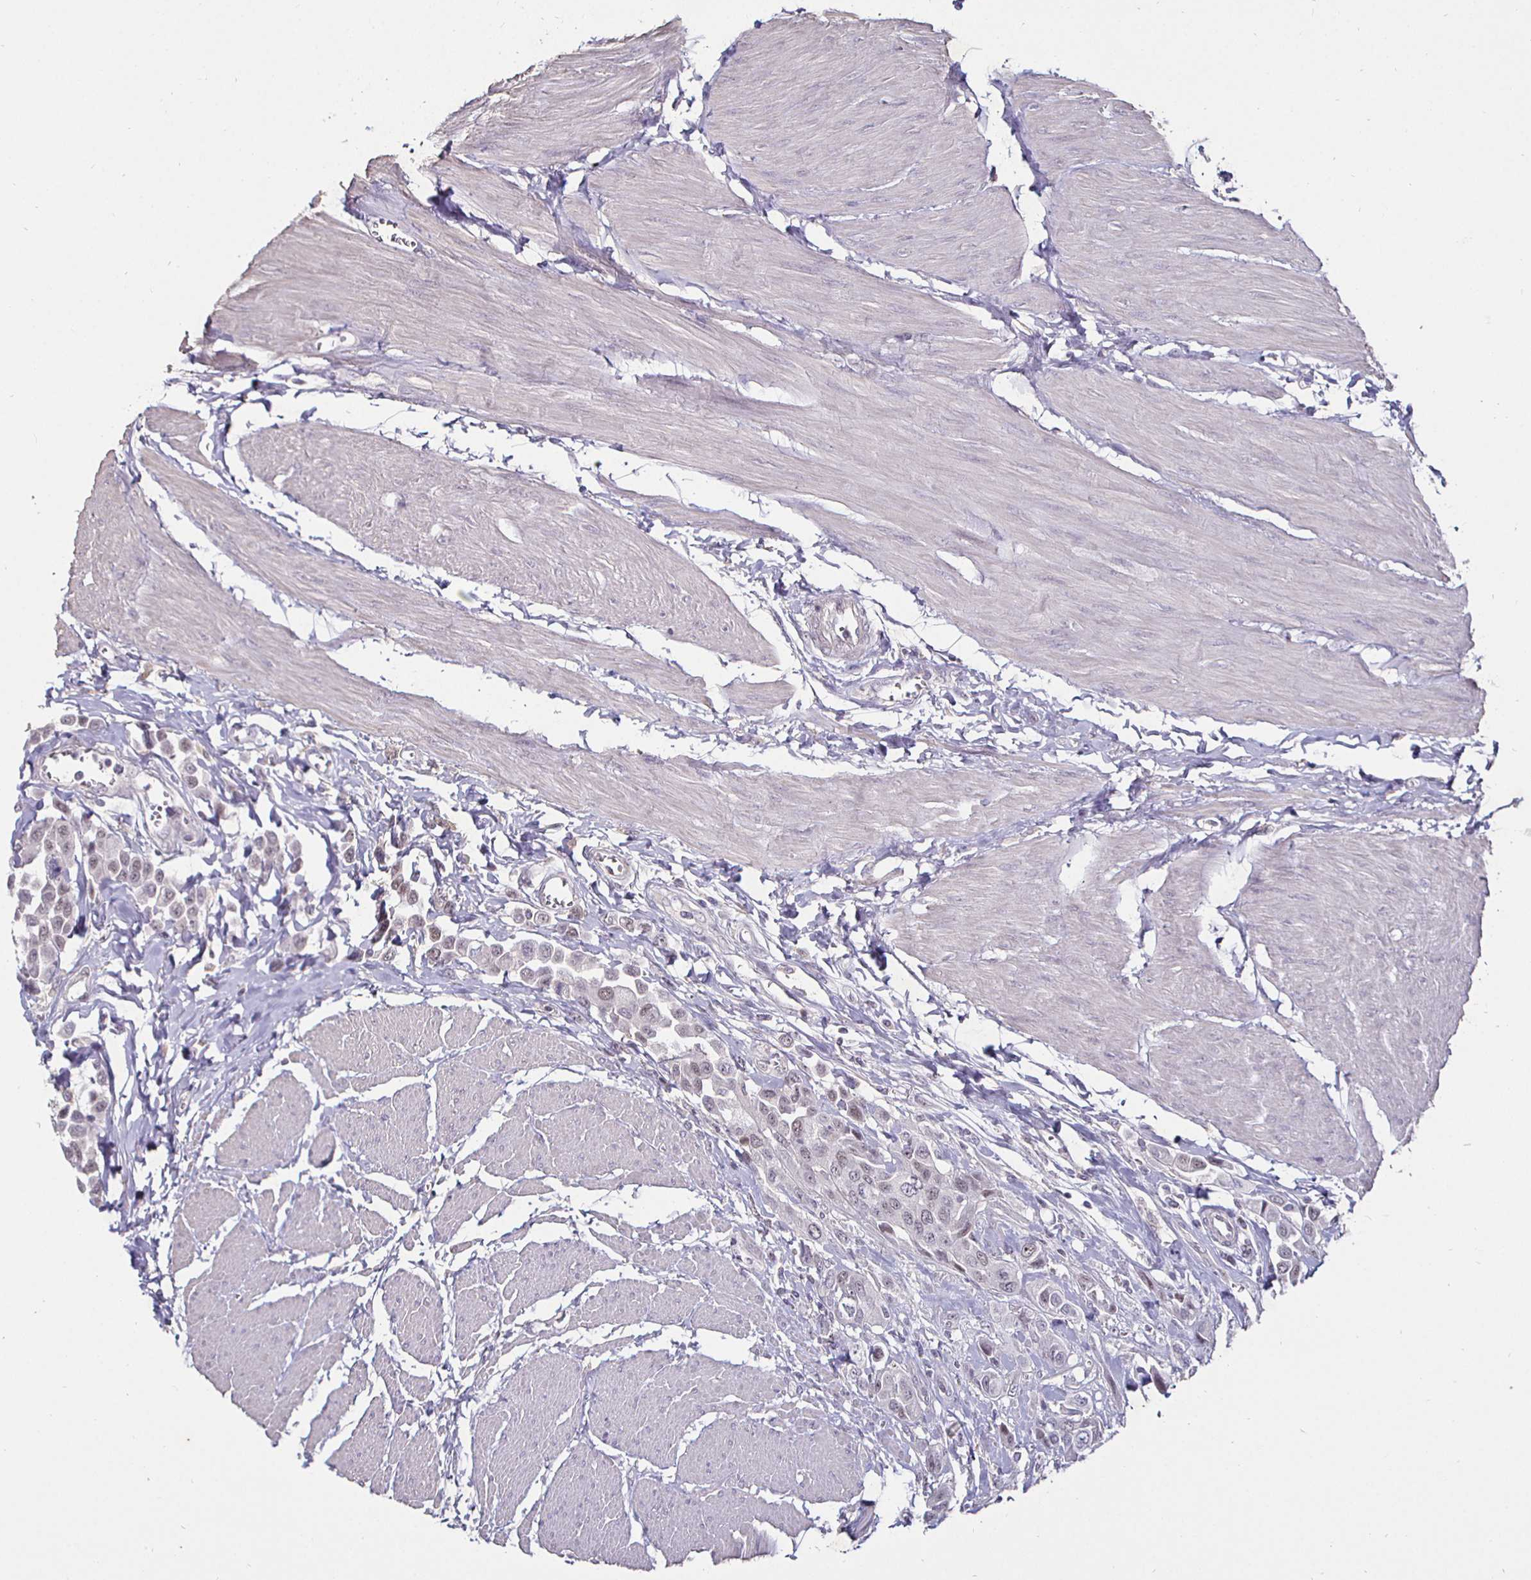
{"staining": {"intensity": "weak", "quantity": "25%-75%", "location": "nuclear"}, "tissue": "urothelial cancer", "cell_type": "Tumor cells", "image_type": "cancer", "snomed": [{"axis": "morphology", "description": "Urothelial carcinoma, High grade"}, {"axis": "topography", "description": "Urinary bladder"}], "caption": "The image reveals immunohistochemical staining of urothelial carcinoma (high-grade). There is weak nuclear expression is seen in about 25%-75% of tumor cells.", "gene": "MLH1", "patient": {"sex": "male", "age": 50}}